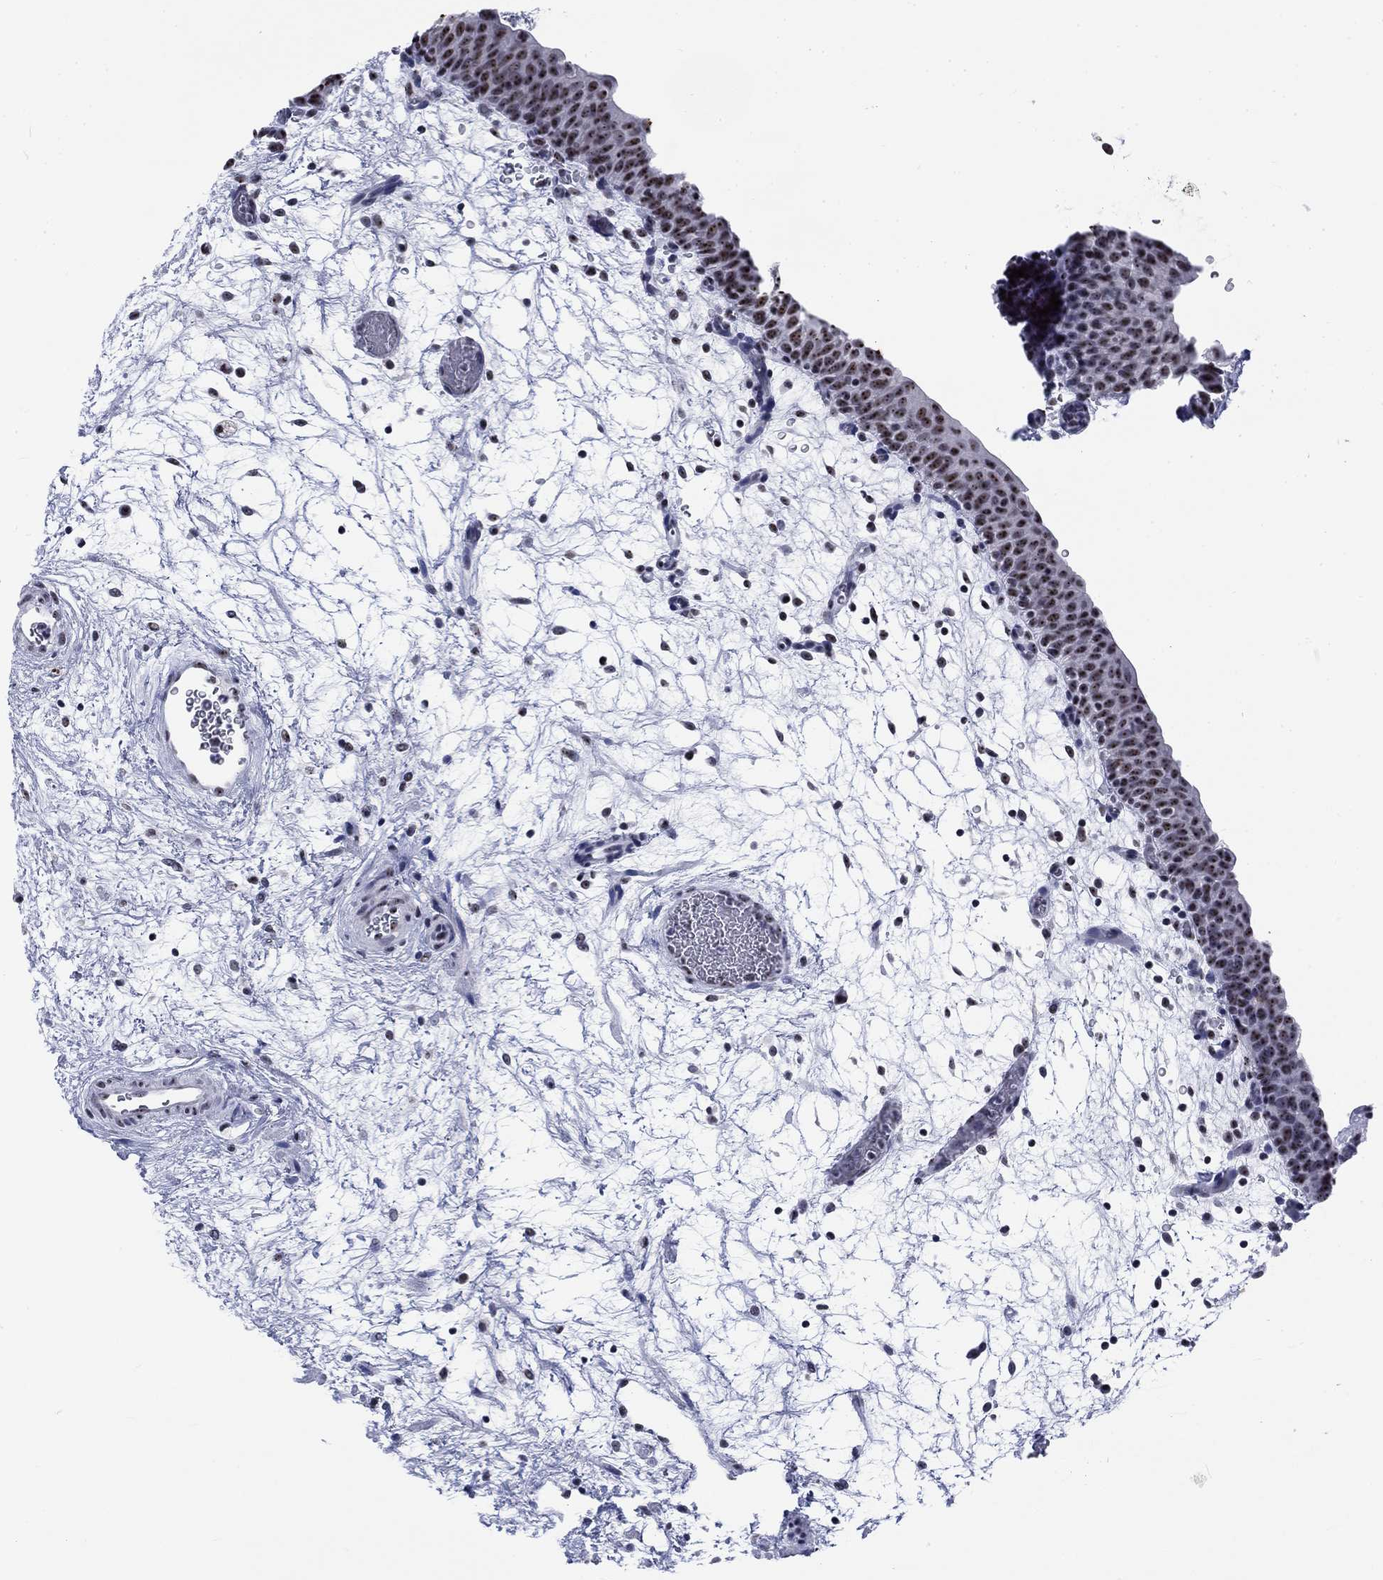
{"staining": {"intensity": "moderate", "quantity": "25%-75%", "location": "nuclear"}, "tissue": "urinary bladder", "cell_type": "Urothelial cells", "image_type": "normal", "snomed": [{"axis": "morphology", "description": "Normal tissue, NOS"}, {"axis": "topography", "description": "Urinary bladder"}], "caption": "Immunohistochemical staining of unremarkable human urinary bladder demonstrates moderate nuclear protein positivity in about 25%-75% of urothelial cells. (Brightfield microscopy of DAB IHC at high magnification).", "gene": "CSRNP3", "patient": {"sex": "male", "age": 37}}